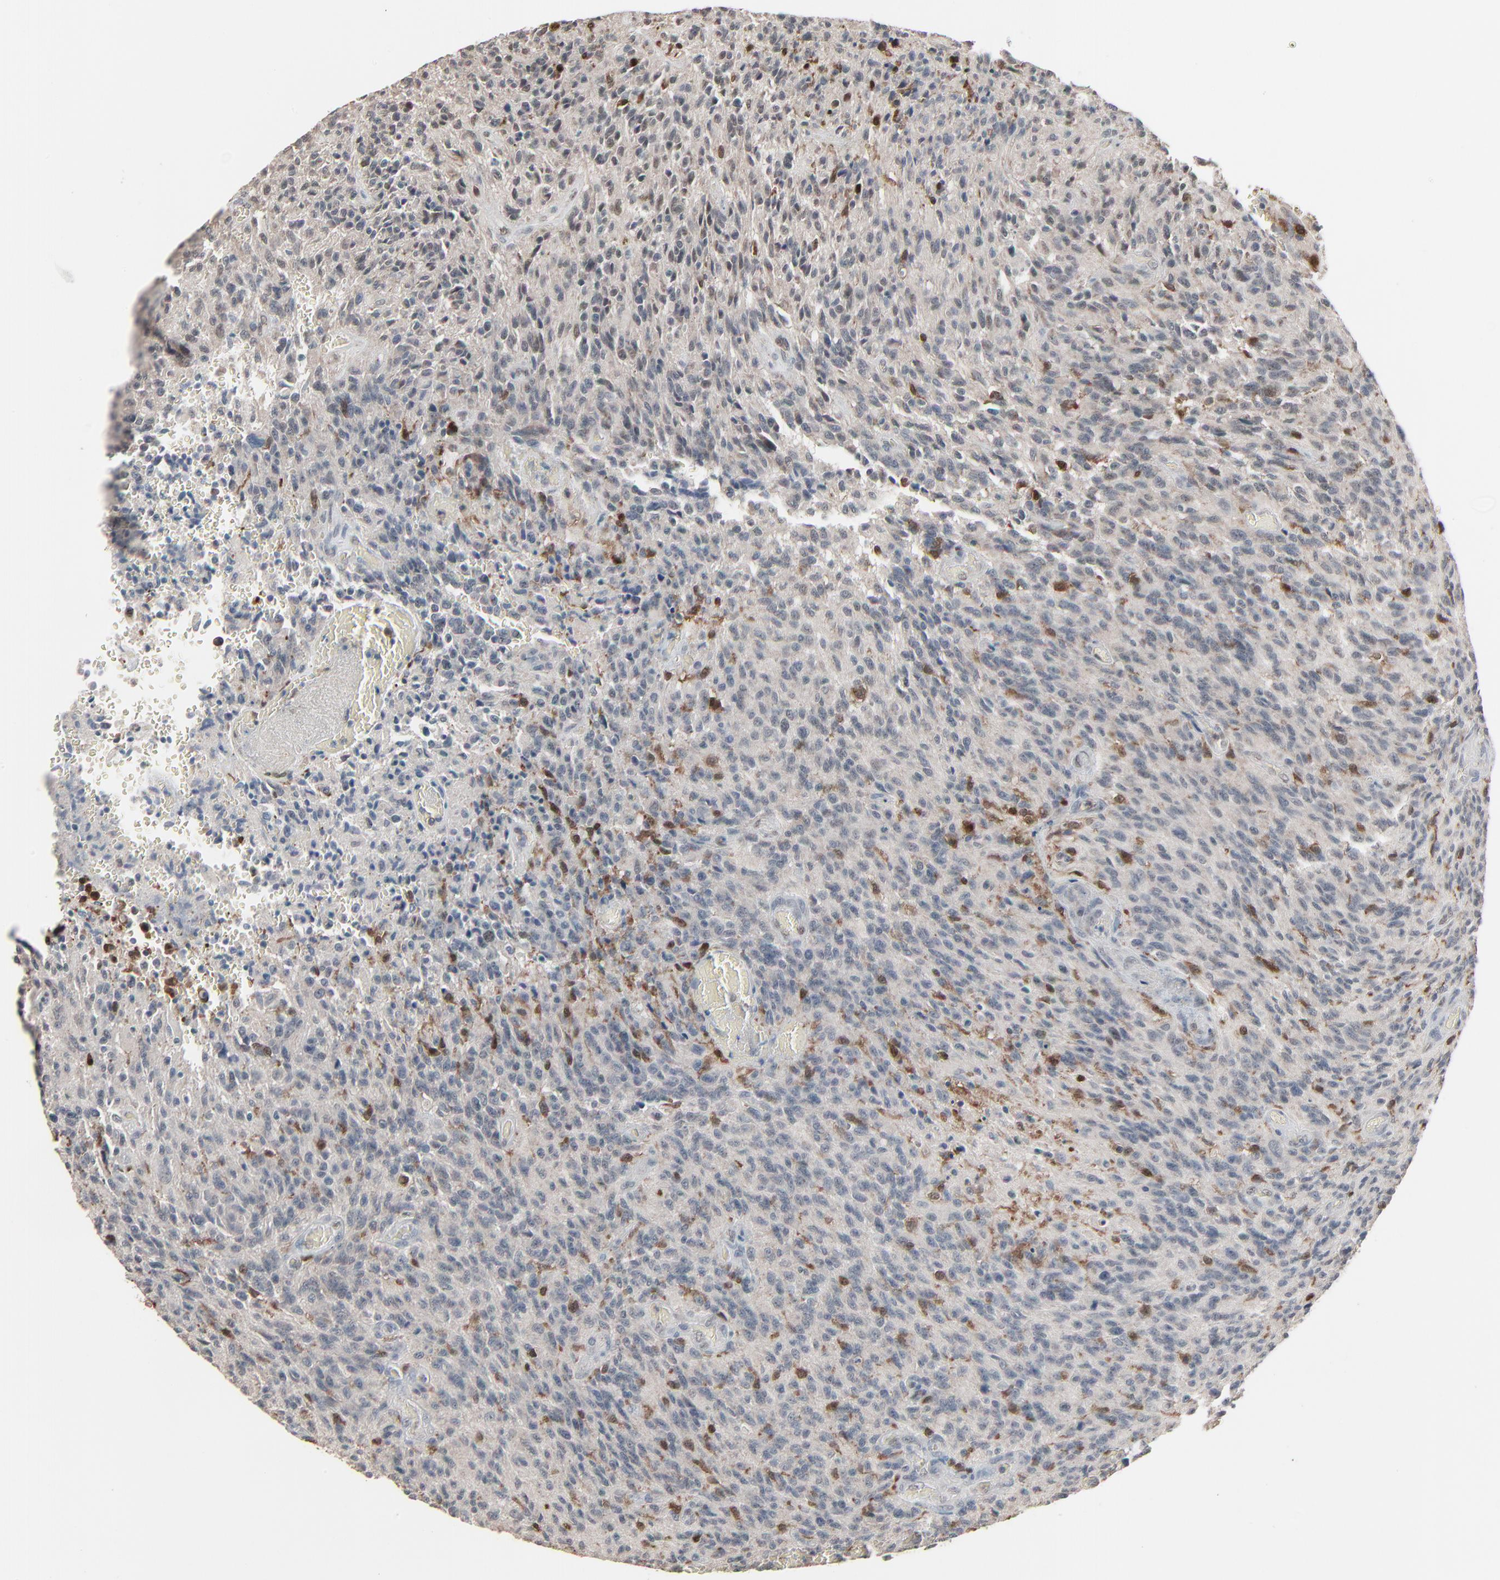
{"staining": {"intensity": "moderate", "quantity": "<25%", "location": "cytoplasmic/membranous,nuclear"}, "tissue": "glioma", "cell_type": "Tumor cells", "image_type": "cancer", "snomed": [{"axis": "morphology", "description": "Normal tissue, NOS"}, {"axis": "morphology", "description": "Glioma, malignant, High grade"}, {"axis": "topography", "description": "Cerebral cortex"}], "caption": "A histopathology image showing moderate cytoplasmic/membranous and nuclear expression in about <25% of tumor cells in malignant glioma (high-grade), as visualized by brown immunohistochemical staining.", "gene": "DOCK8", "patient": {"sex": "male", "age": 56}}